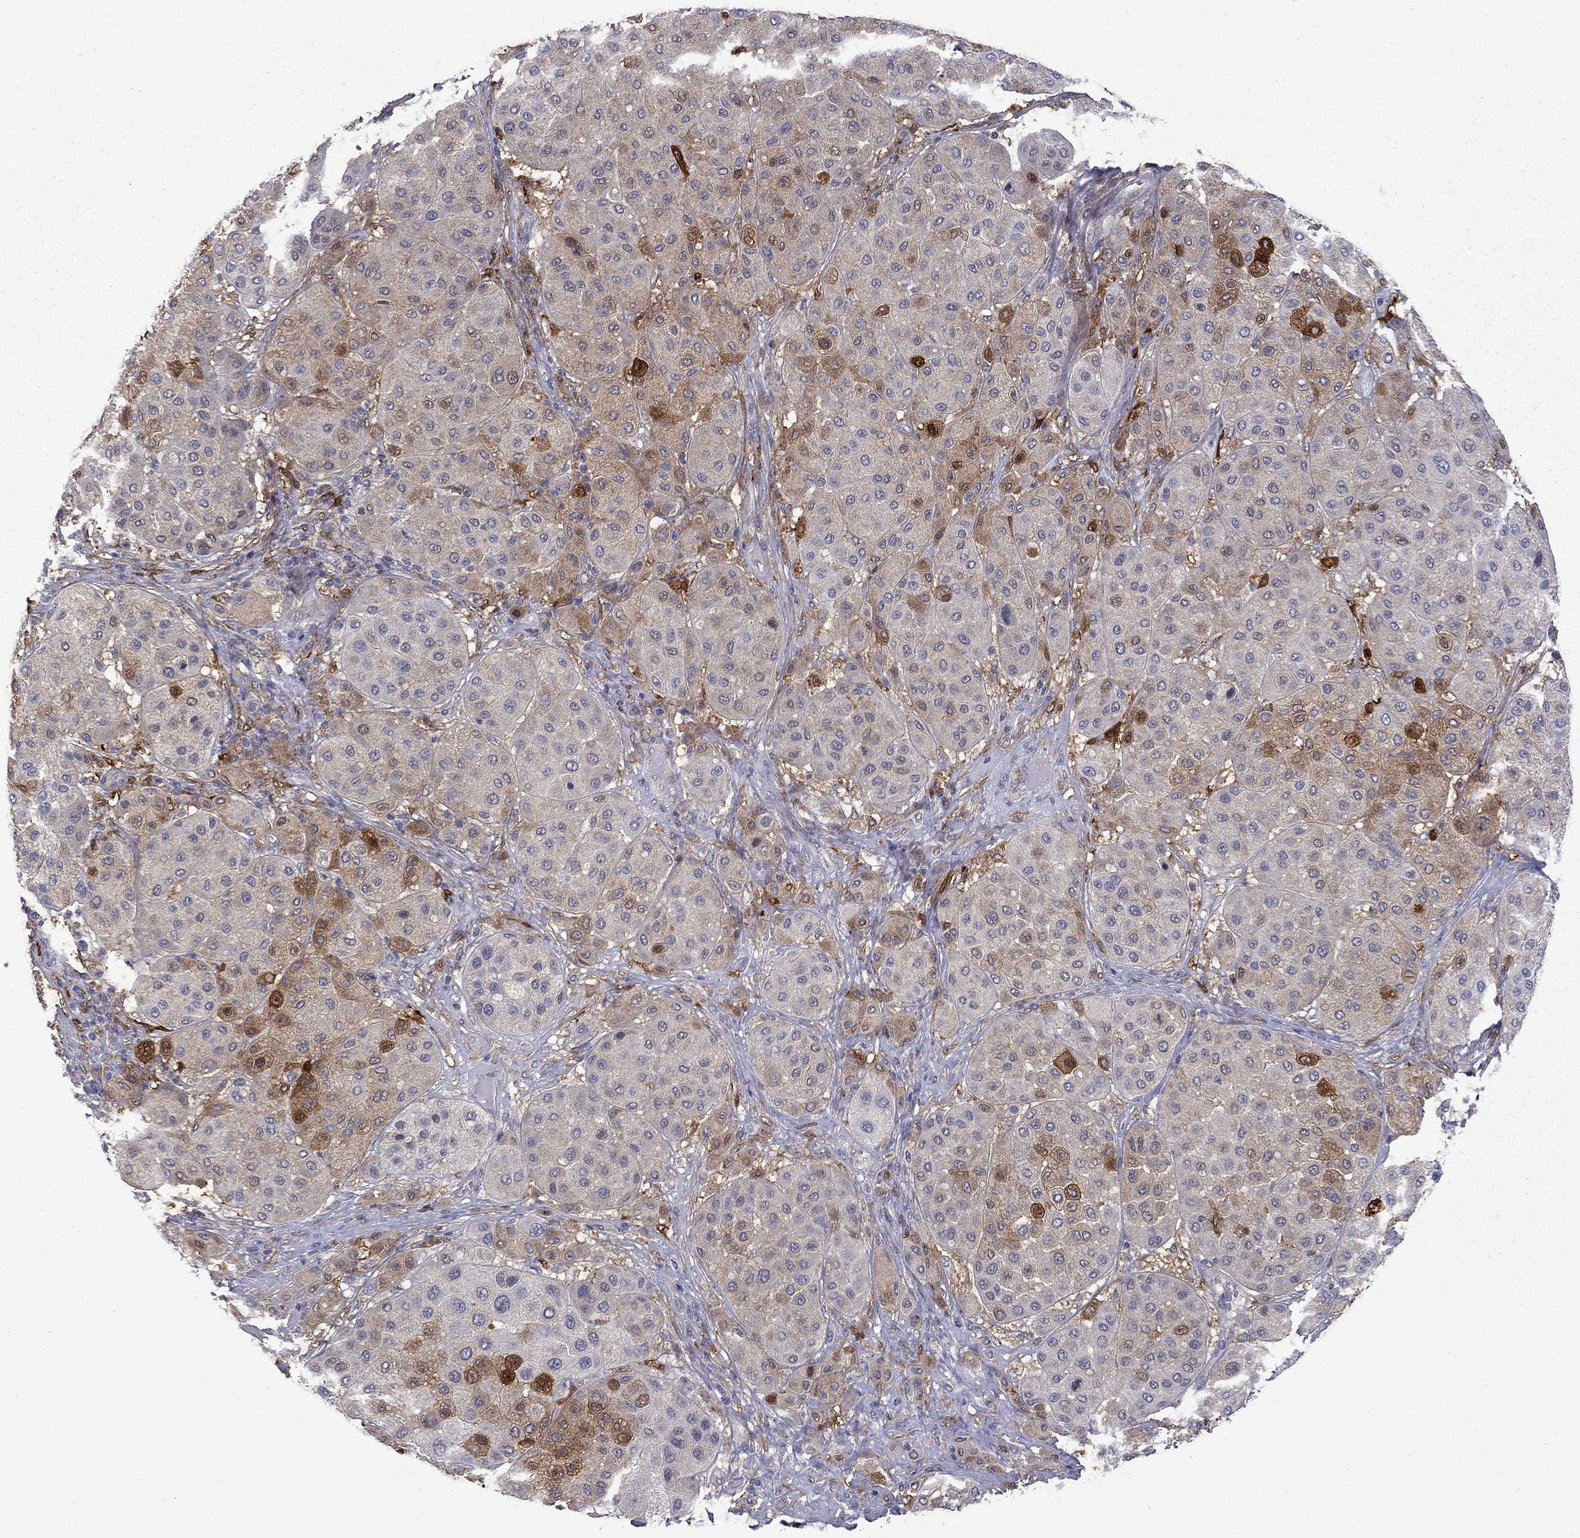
{"staining": {"intensity": "strong", "quantity": "<25%", "location": "cytoplasmic/membranous"}, "tissue": "melanoma", "cell_type": "Tumor cells", "image_type": "cancer", "snomed": [{"axis": "morphology", "description": "Malignant melanoma, Metastatic site"}, {"axis": "topography", "description": "Smooth muscle"}], "caption": "A brown stain labels strong cytoplasmic/membranous positivity of a protein in human malignant melanoma (metastatic site) tumor cells.", "gene": "PCBP3", "patient": {"sex": "male", "age": 41}}